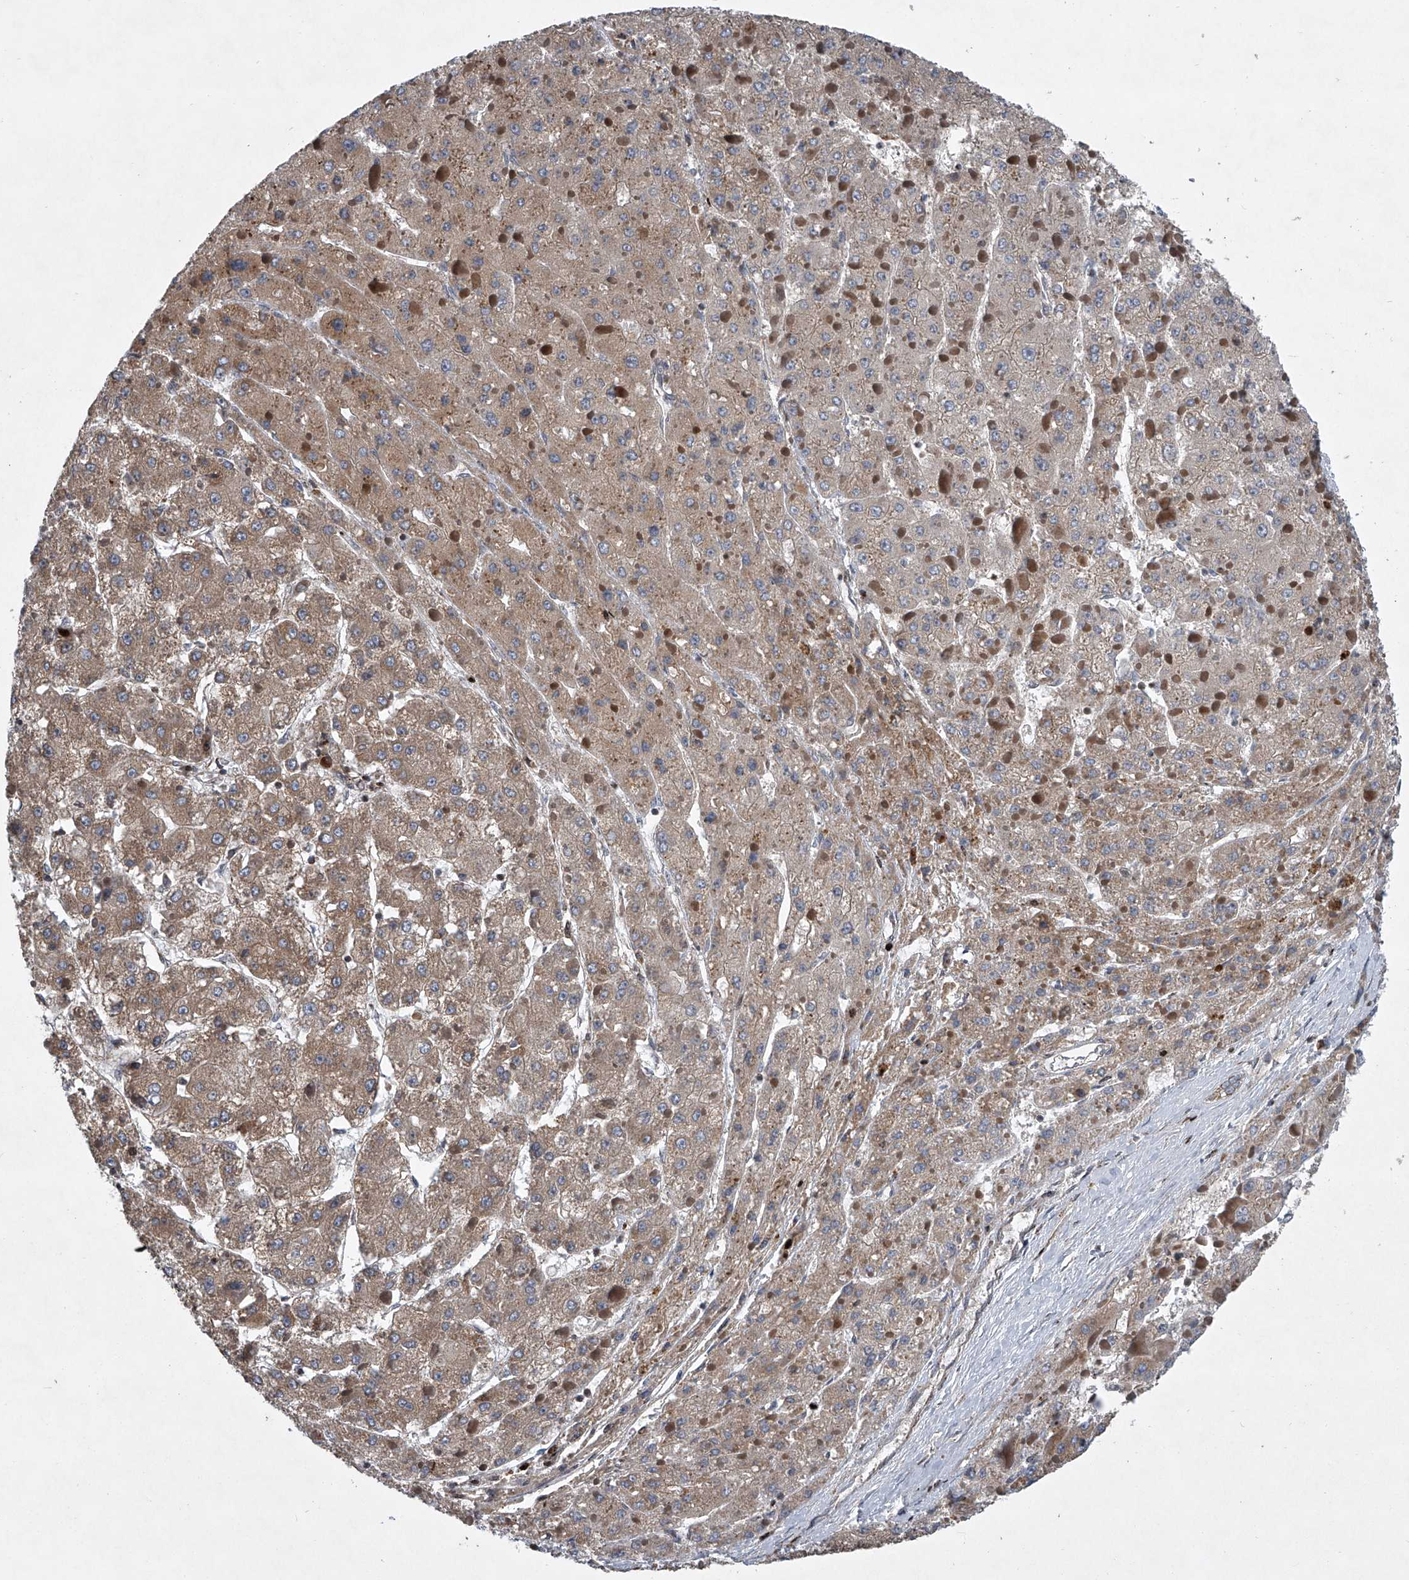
{"staining": {"intensity": "moderate", "quantity": ">75%", "location": "cytoplasmic/membranous"}, "tissue": "liver cancer", "cell_type": "Tumor cells", "image_type": "cancer", "snomed": [{"axis": "morphology", "description": "Carcinoma, Hepatocellular, NOS"}, {"axis": "topography", "description": "Liver"}], "caption": "Immunohistochemical staining of hepatocellular carcinoma (liver) exhibits moderate cytoplasmic/membranous protein expression in approximately >75% of tumor cells.", "gene": "STRADA", "patient": {"sex": "female", "age": 73}}